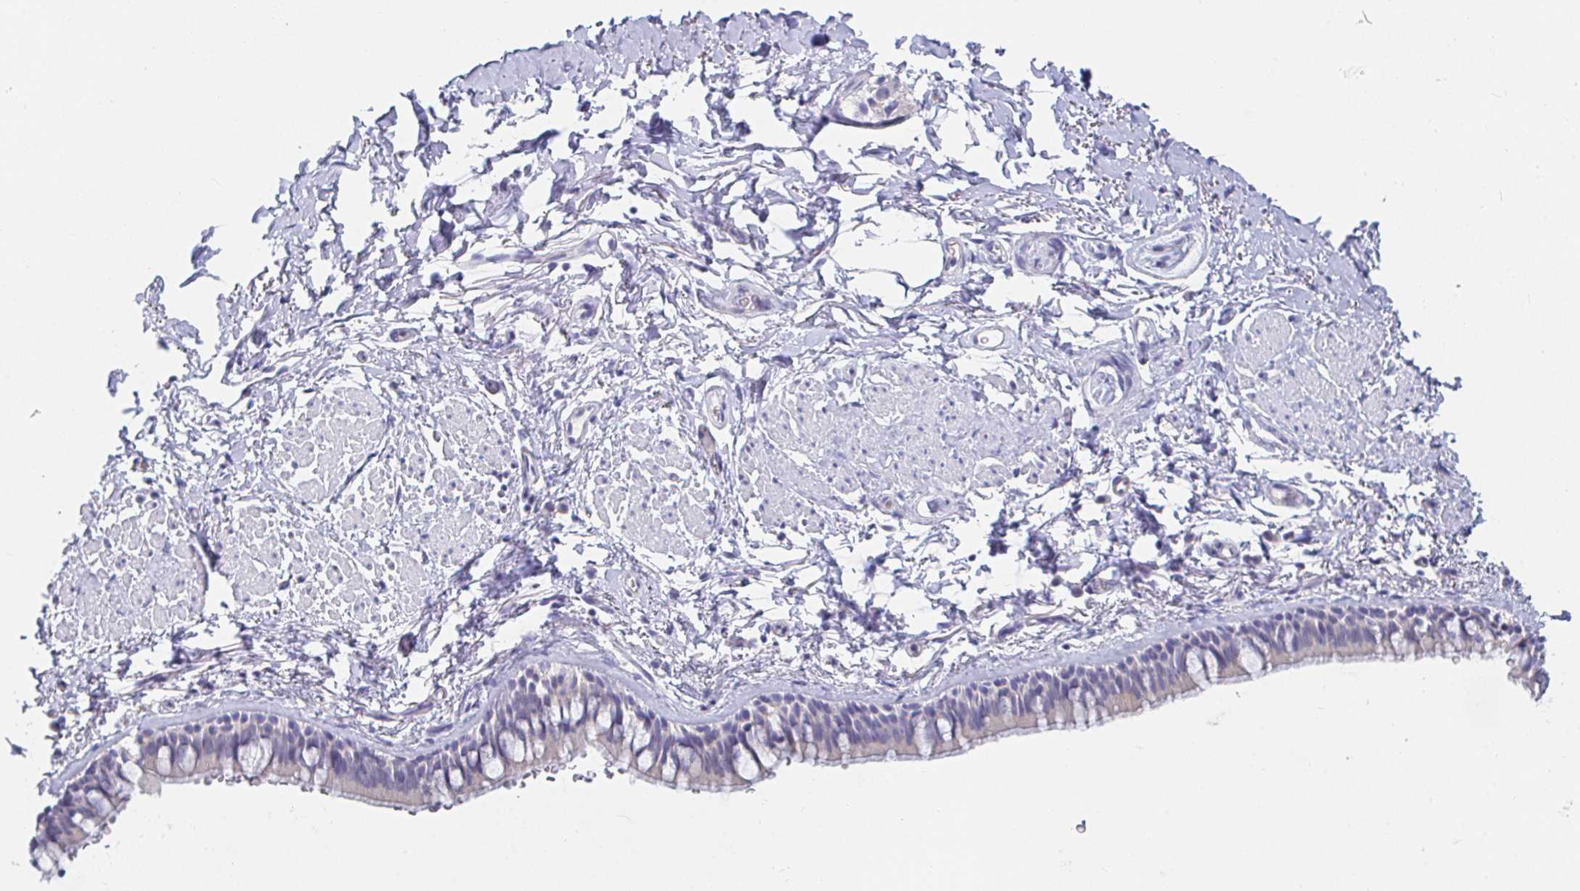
{"staining": {"intensity": "negative", "quantity": "none", "location": "none"}, "tissue": "bronchus", "cell_type": "Respiratory epithelial cells", "image_type": "normal", "snomed": [{"axis": "morphology", "description": "Normal tissue, NOS"}, {"axis": "topography", "description": "Lymph node"}, {"axis": "topography", "description": "Cartilage tissue"}, {"axis": "topography", "description": "Bronchus"}], "caption": "Immunohistochemistry micrograph of benign bronchus stained for a protein (brown), which reveals no positivity in respiratory epithelial cells. The staining is performed using DAB brown chromogen with nuclei counter-stained in using hematoxylin.", "gene": "PDE6B", "patient": {"sex": "female", "age": 70}}